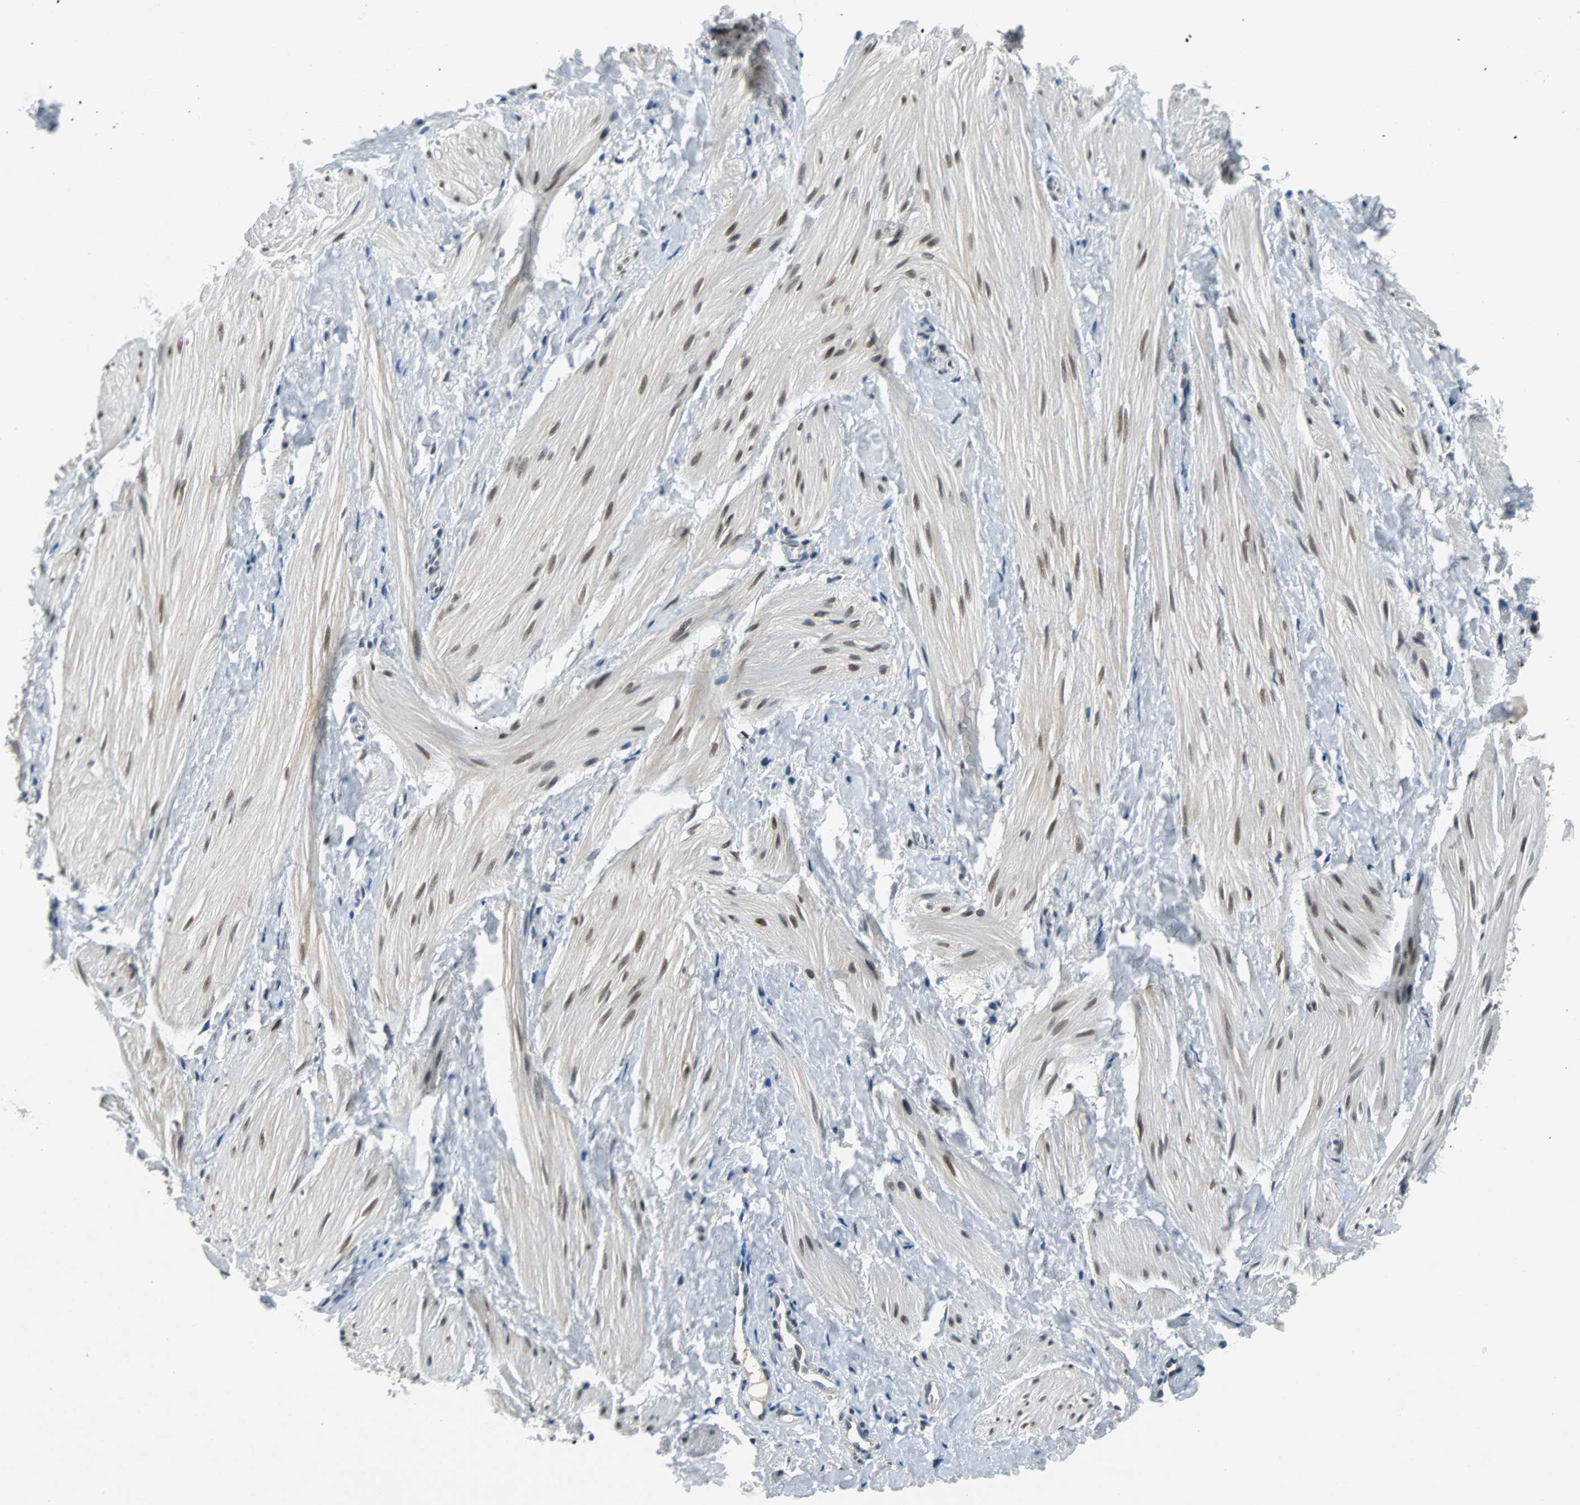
{"staining": {"intensity": "moderate", "quantity": "25%-75%", "location": "nuclear"}, "tissue": "smooth muscle", "cell_type": "Smooth muscle cells", "image_type": "normal", "snomed": [{"axis": "morphology", "description": "Normal tissue, NOS"}, {"axis": "topography", "description": "Smooth muscle"}], "caption": "High-power microscopy captured an IHC micrograph of benign smooth muscle, revealing moderate nuclear positivity in approximately 25%-75% of smooth muscle cells.", "gene": "USP28", "patient": {"sex": "male", "age": 16}}